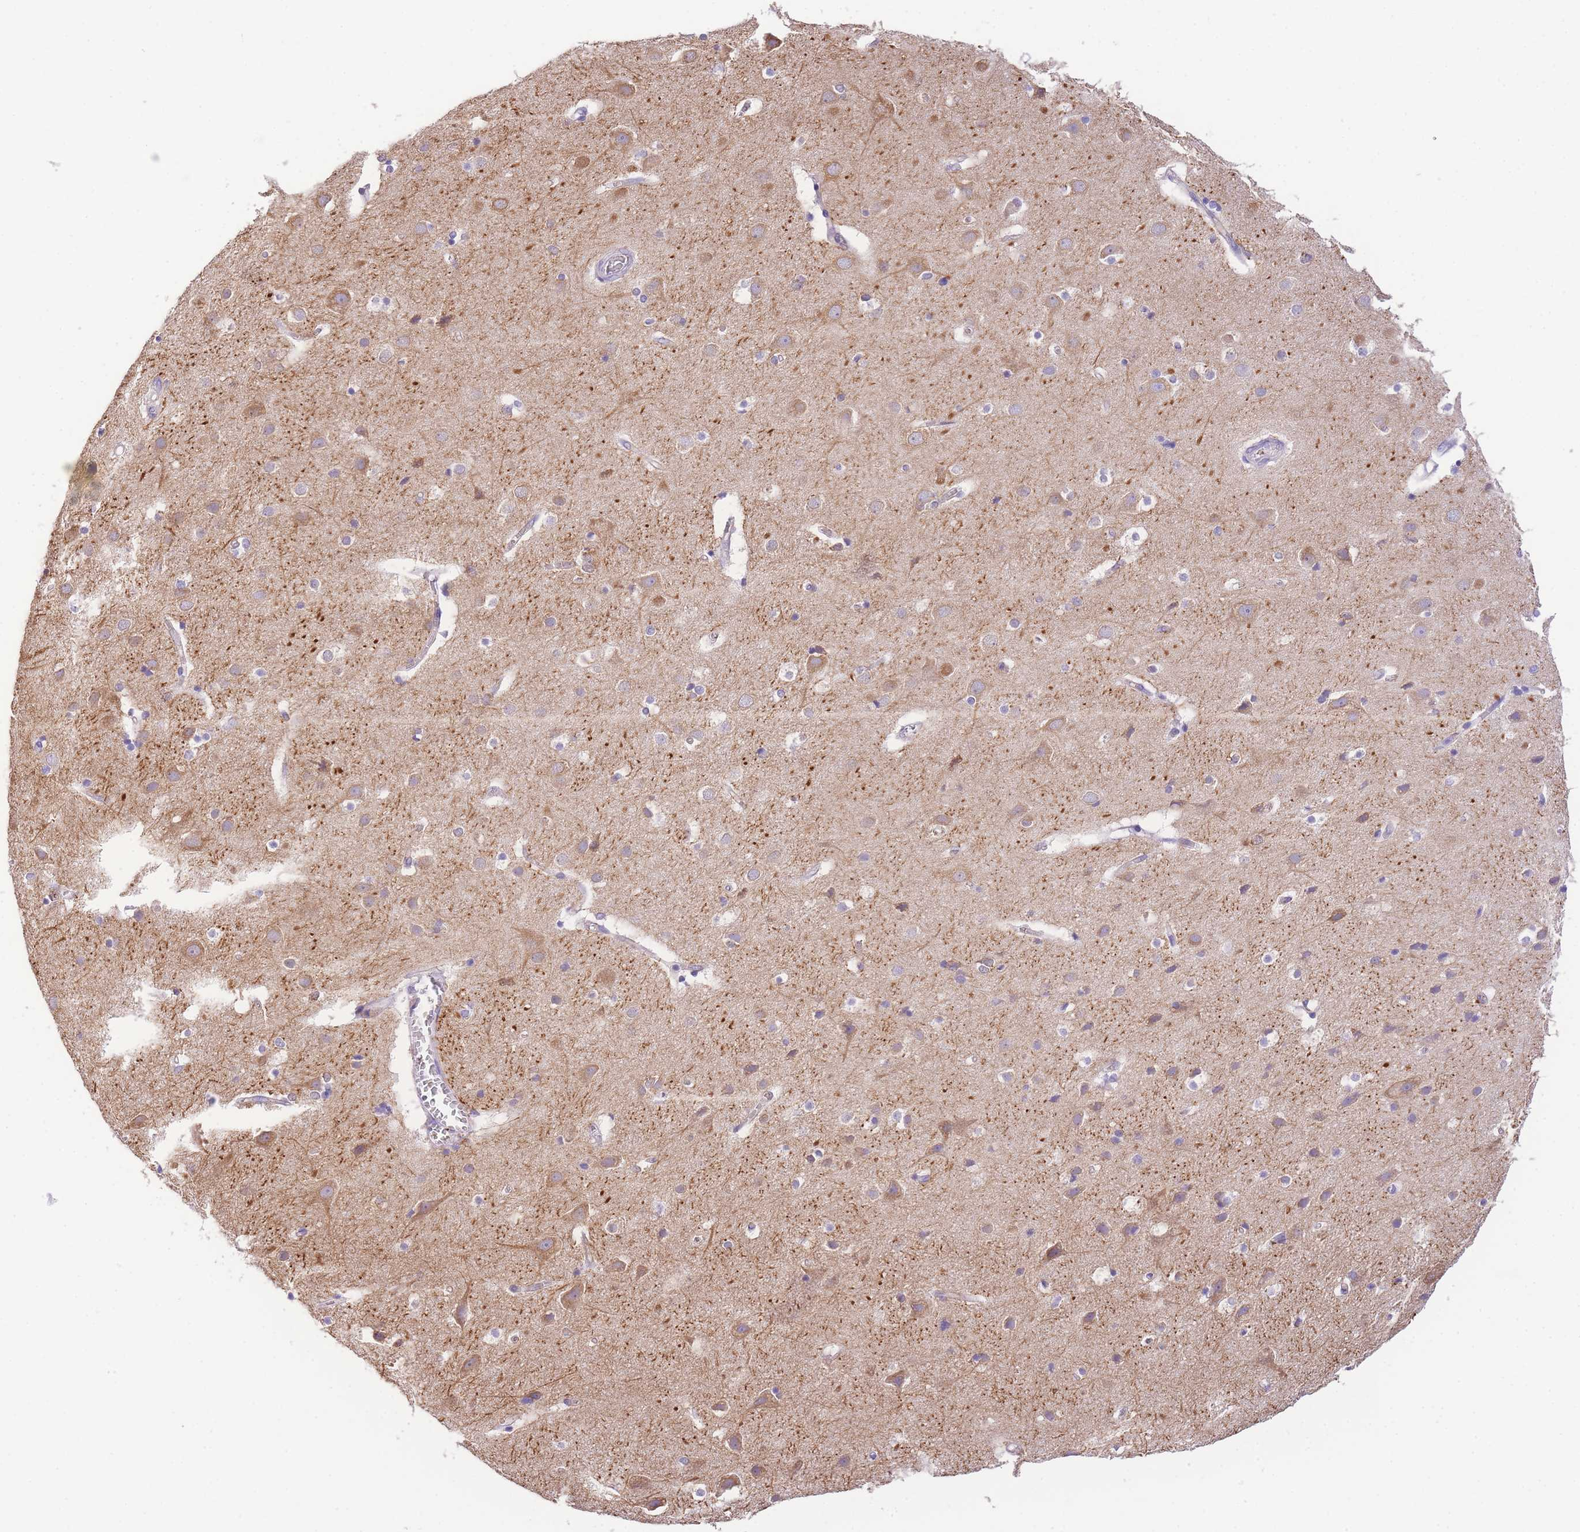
{"staining": {"intensity": "negative", "quantity": "none", "location": "none"}, "tissue": "cerebral cortex", "cell_type": "Endothelial cells", "image_type": "normal", "snomed": [{"axis": "morphology", "description": "Normal tissue, NOS"}, {"axis": "topography", "description": "Cerebral cortex"}], "caption": "Immunohistochemical staining of normal cerebral cortex displays no significant staining in endothelial cells. (DAB immunohistochemistry (IHC) visualized using brightfield microscopy, high magnification).", "gene": "EPN2", "patient": {"sex": "male", "age": 54}}